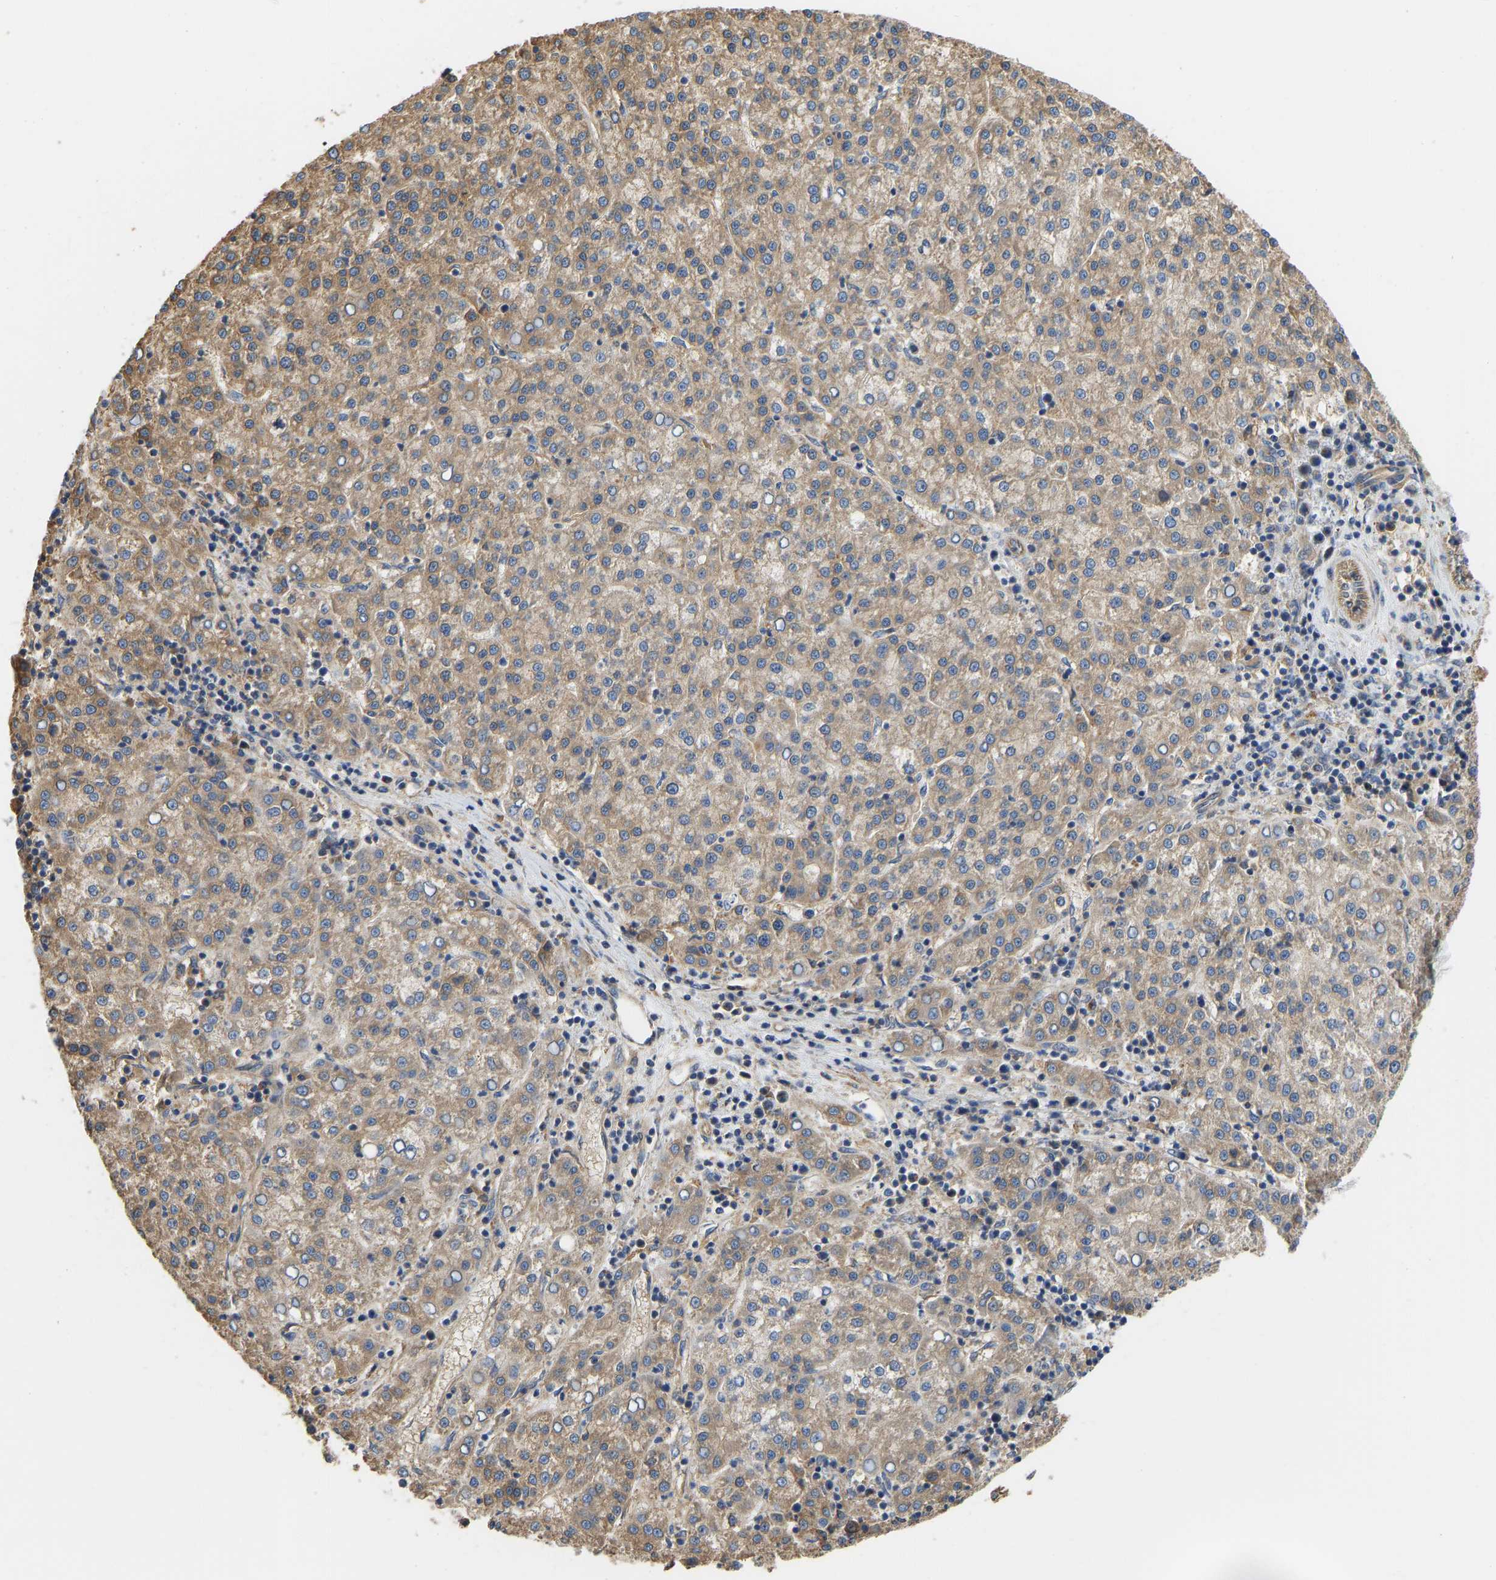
{"staining": {"intensity": "weak", "quantity": ">75%", "location": "cytoplasmic/membranous"}, "tissue": "liver cancer", "cell_type": "Tumor cells", "image_type": "cancer", "snomed": [{"axis": "morphology", "description": "Carcinoma, Hepatocellular, NOS"}, {"axis": "topography", "description": "Liver"}], "caption": "The micrograph demonstrates staining of hepatocellular carcinoma (liver), revealing weak cytoplasmic/membranous protein expression (brown color) within tumor cells.", "gene": "FLNB", "patient": {"sex": "female", "age": 58}}